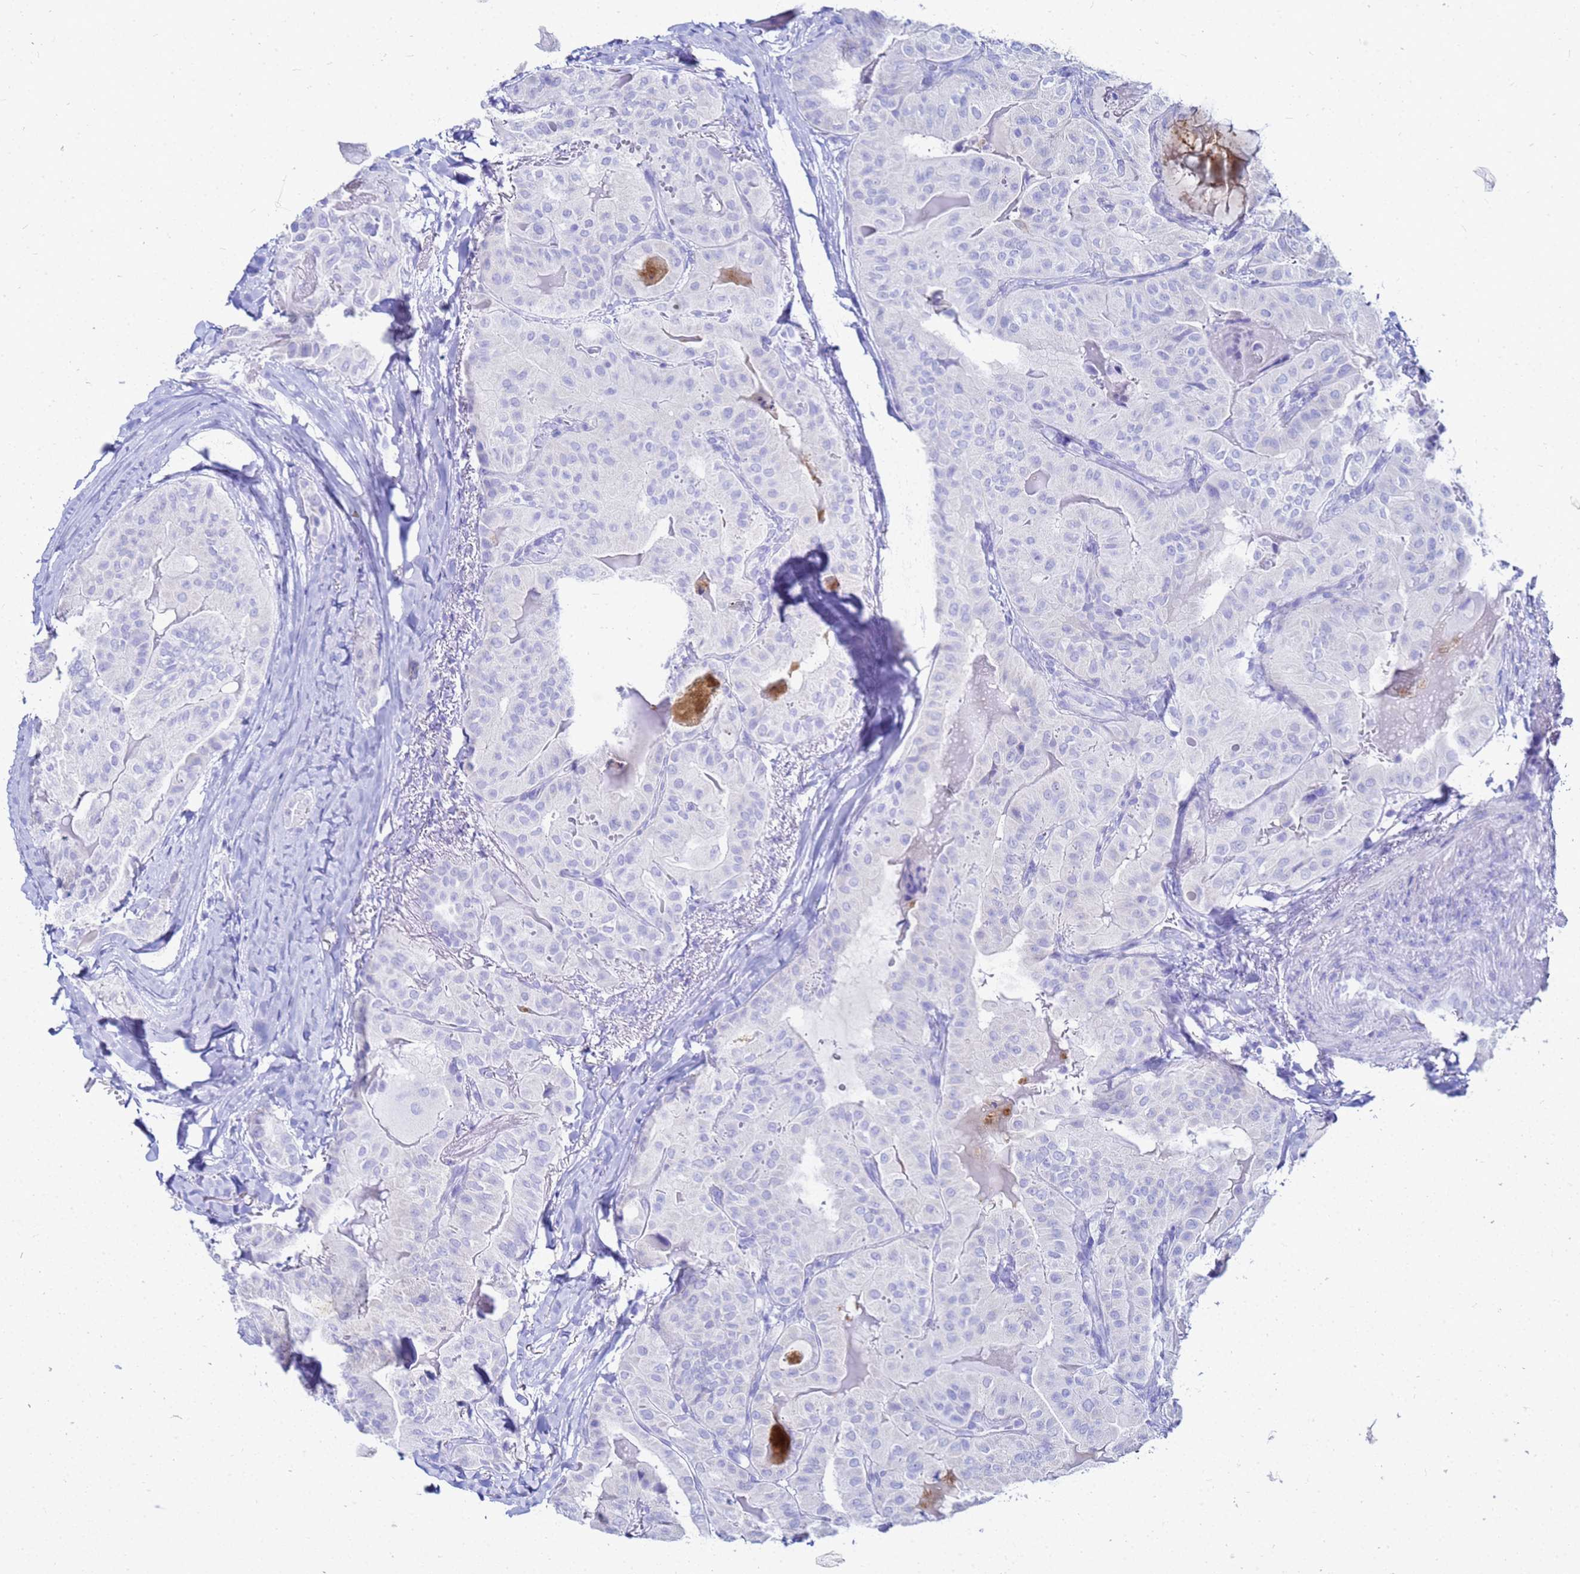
{"staining": {"intensity": "negative", "quantity": "none", "location": "none"}, "tissue": "thyroid cancer", "cell_type": "Tumor cells", "image_type": "cancer", "snomed": [{"axis": "morphology", "description": "Papillary adenocarcinoma, NOS"}, {"axis": "topography", "description": "Thyroid gland"}], "caption": "Tumor cells are negative for brown protein staining in thyroid cancer.", "gene": "CKB", "patient": {"sex": "female", "age": 68}}